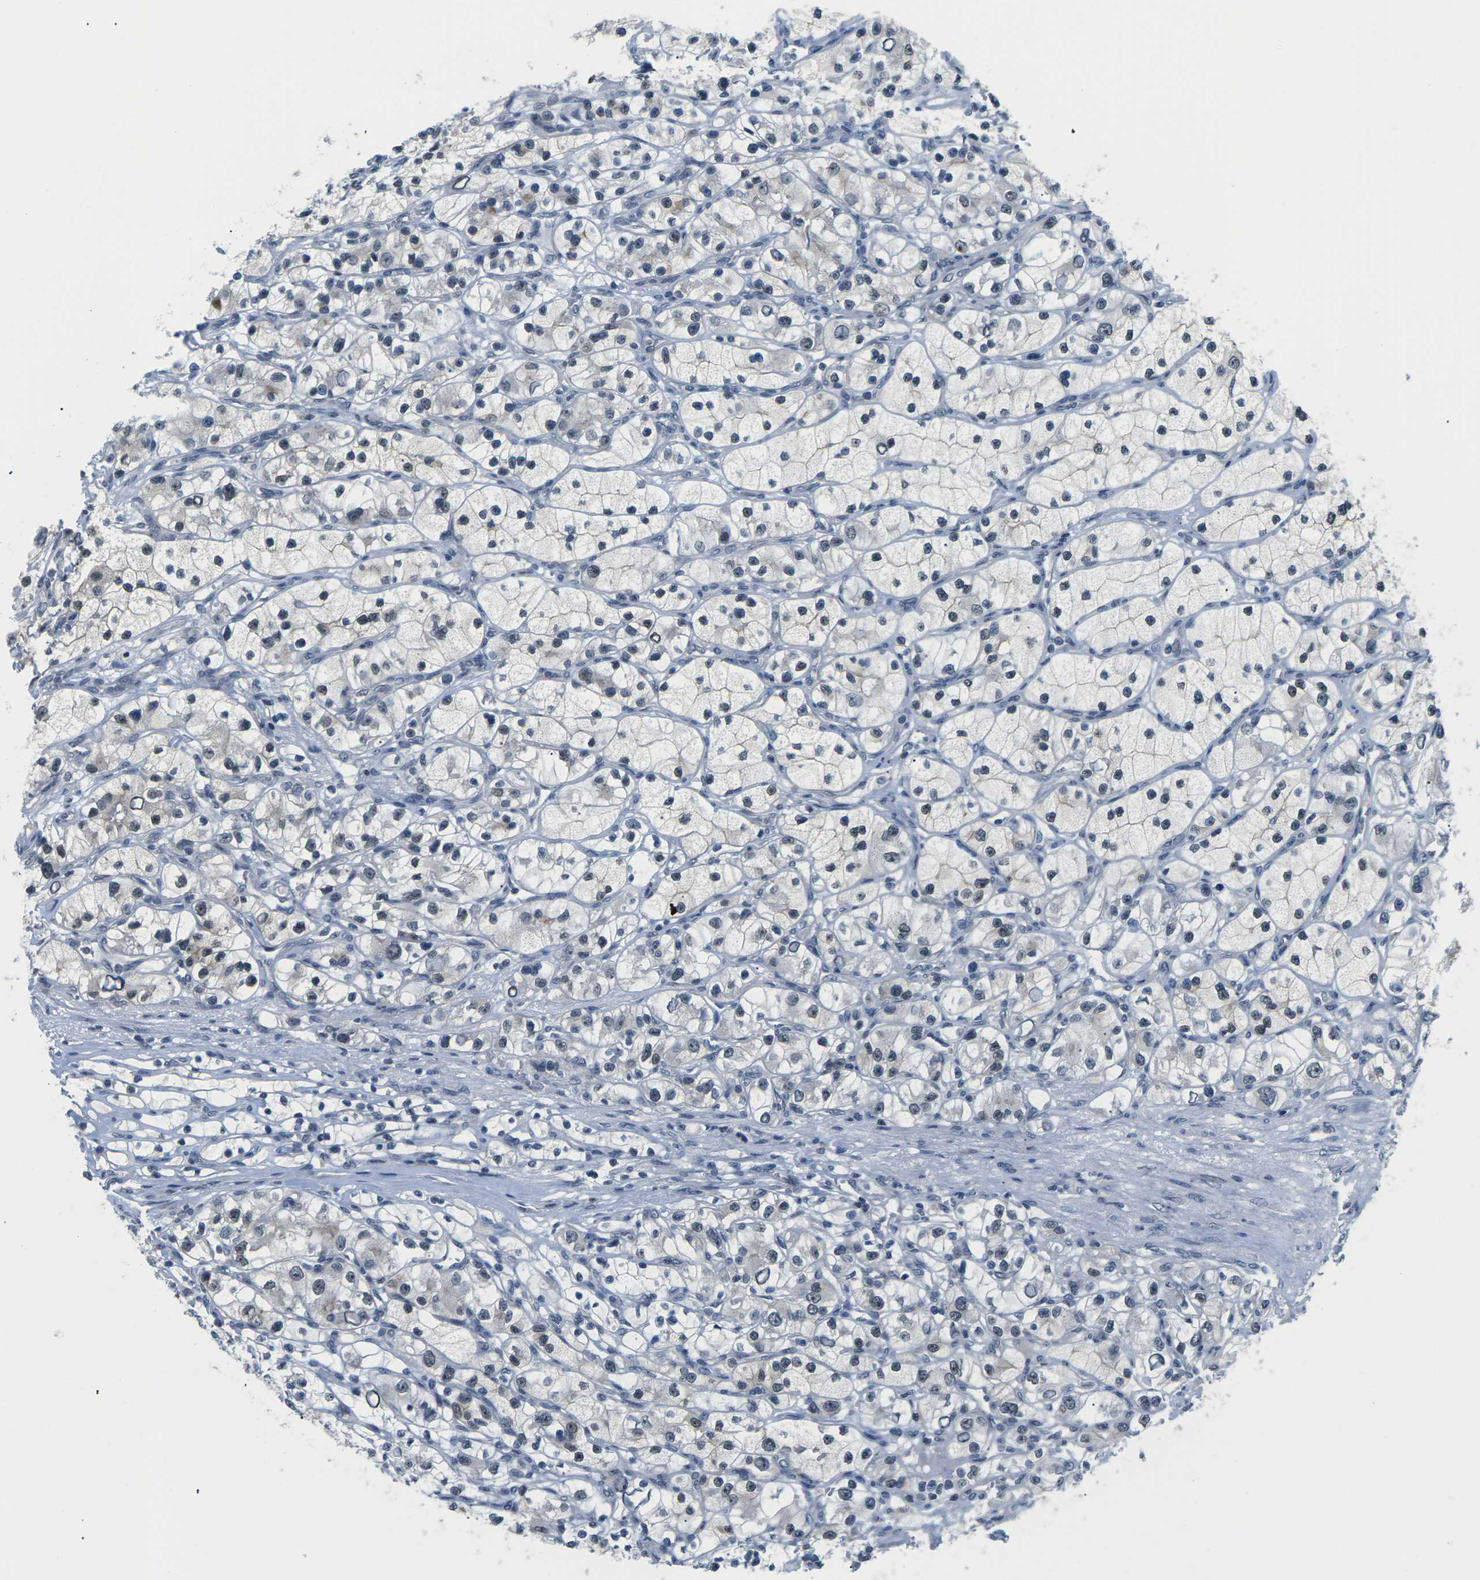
{"staining": {"intensity": "weak", "quantity": "25%-75%", "location": "nuclear"}, "tissue": "renal cancer", "cell_type": "Tumor cells", "image_type": "cancer", "snomed": [{"axis": "morphology", "description": "Adenocarcinoma, NOS"}, {"axis": "topography", "description": "Kidney"}], "caption": "High-power microscopy captured an immunohistochemistry histopathology image of renal cancer, revealing weak nuclear staining in about 25%-75% of tumor cells.", "gene": "NSRP1", "patient": {"sex": "female", "age": 57}}